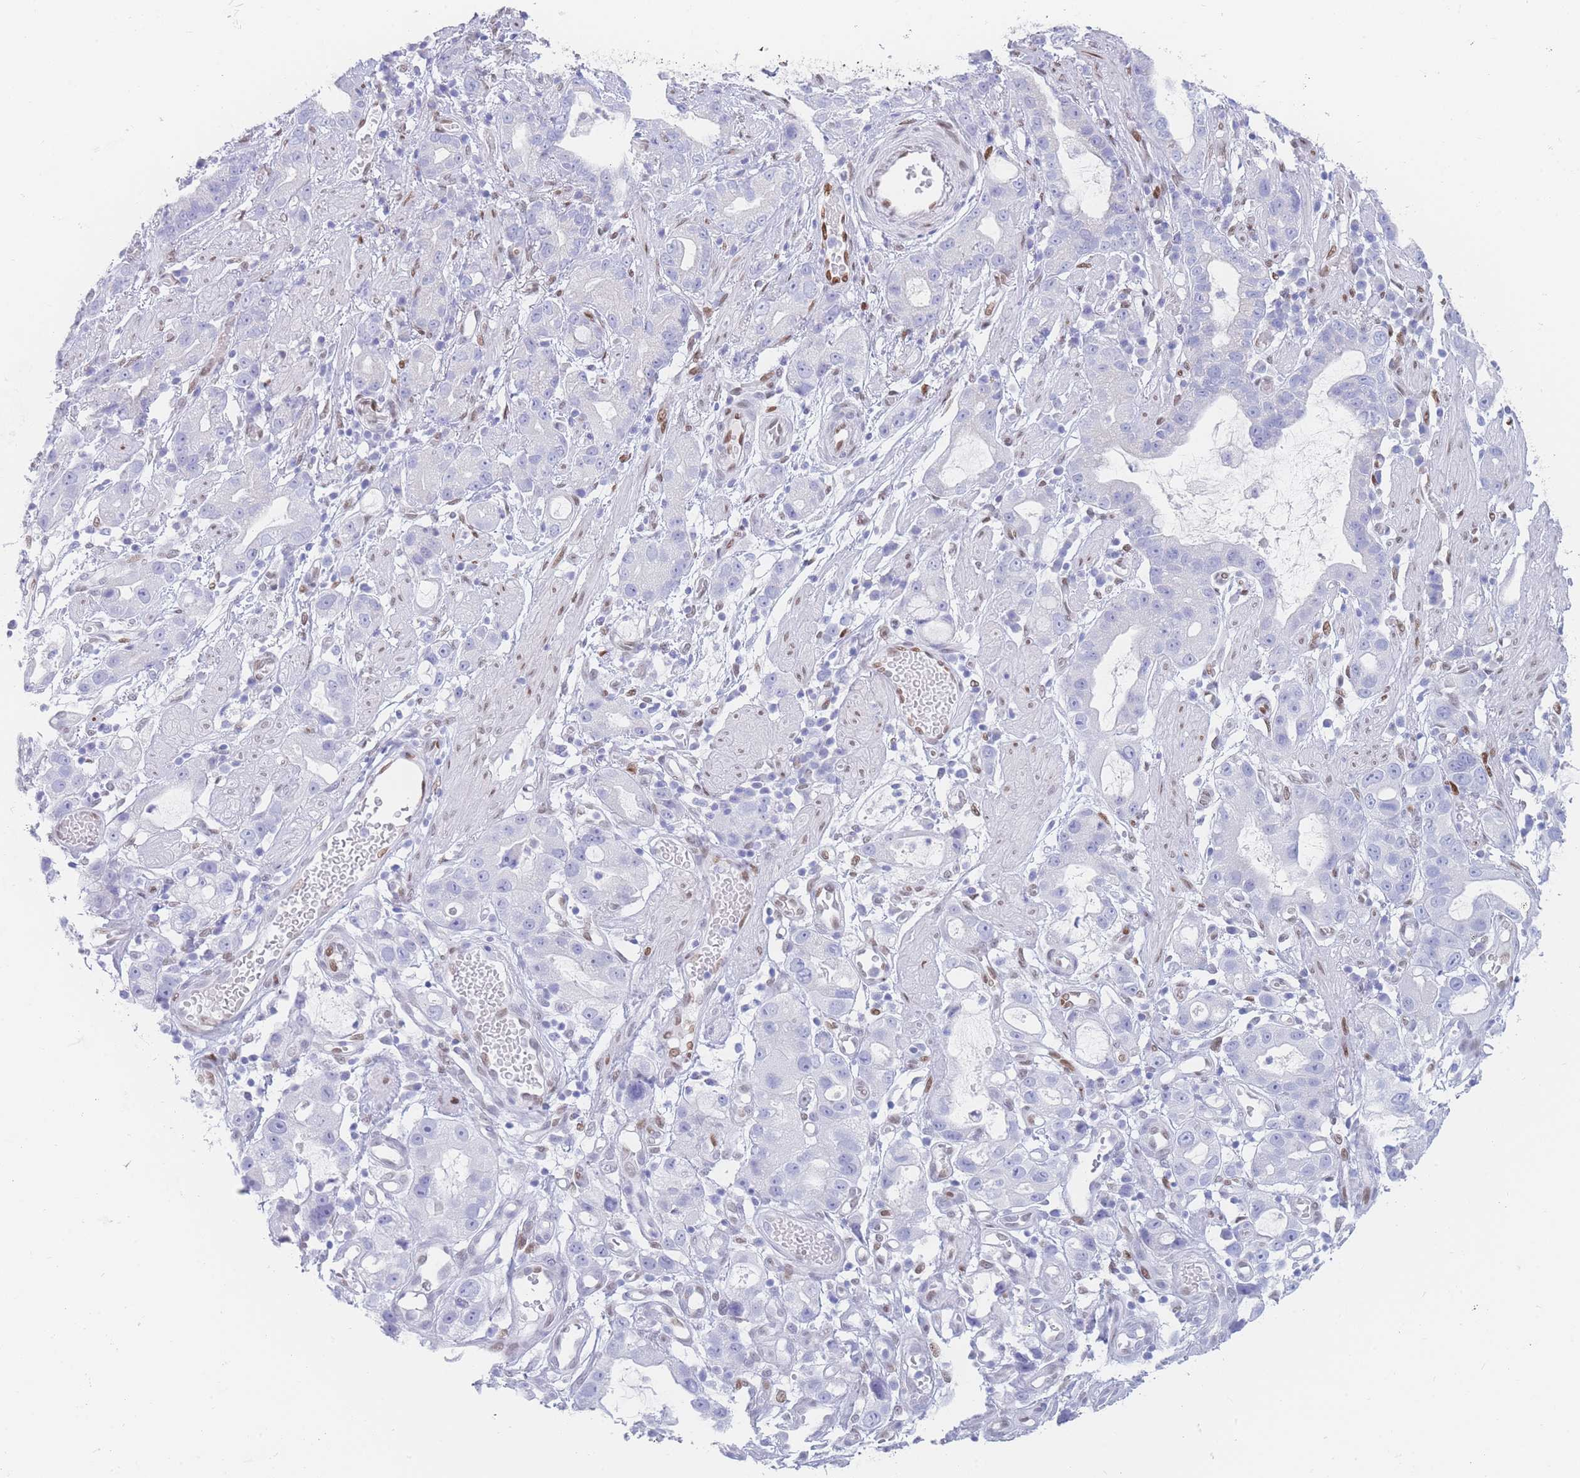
{"staining": {"intensity": "negative", "quantity": "none", "location": "none"}, "tissue": "stomach cancer", "cell_type": "Tumor cells", "image_type": "cancer", "snomed": [{"axis": "morphology", "description": "Adenocarcinoma, NOS"}, {"axis": "topography", "description": "Stomach"}], "caption": "Stomach cancer (adenocarcinoma) was stained to show a protein in brown. There is no significant staining in tumor cells.", "gene": "PSMB5", "patient": {"sex": "male", "age": 55}}